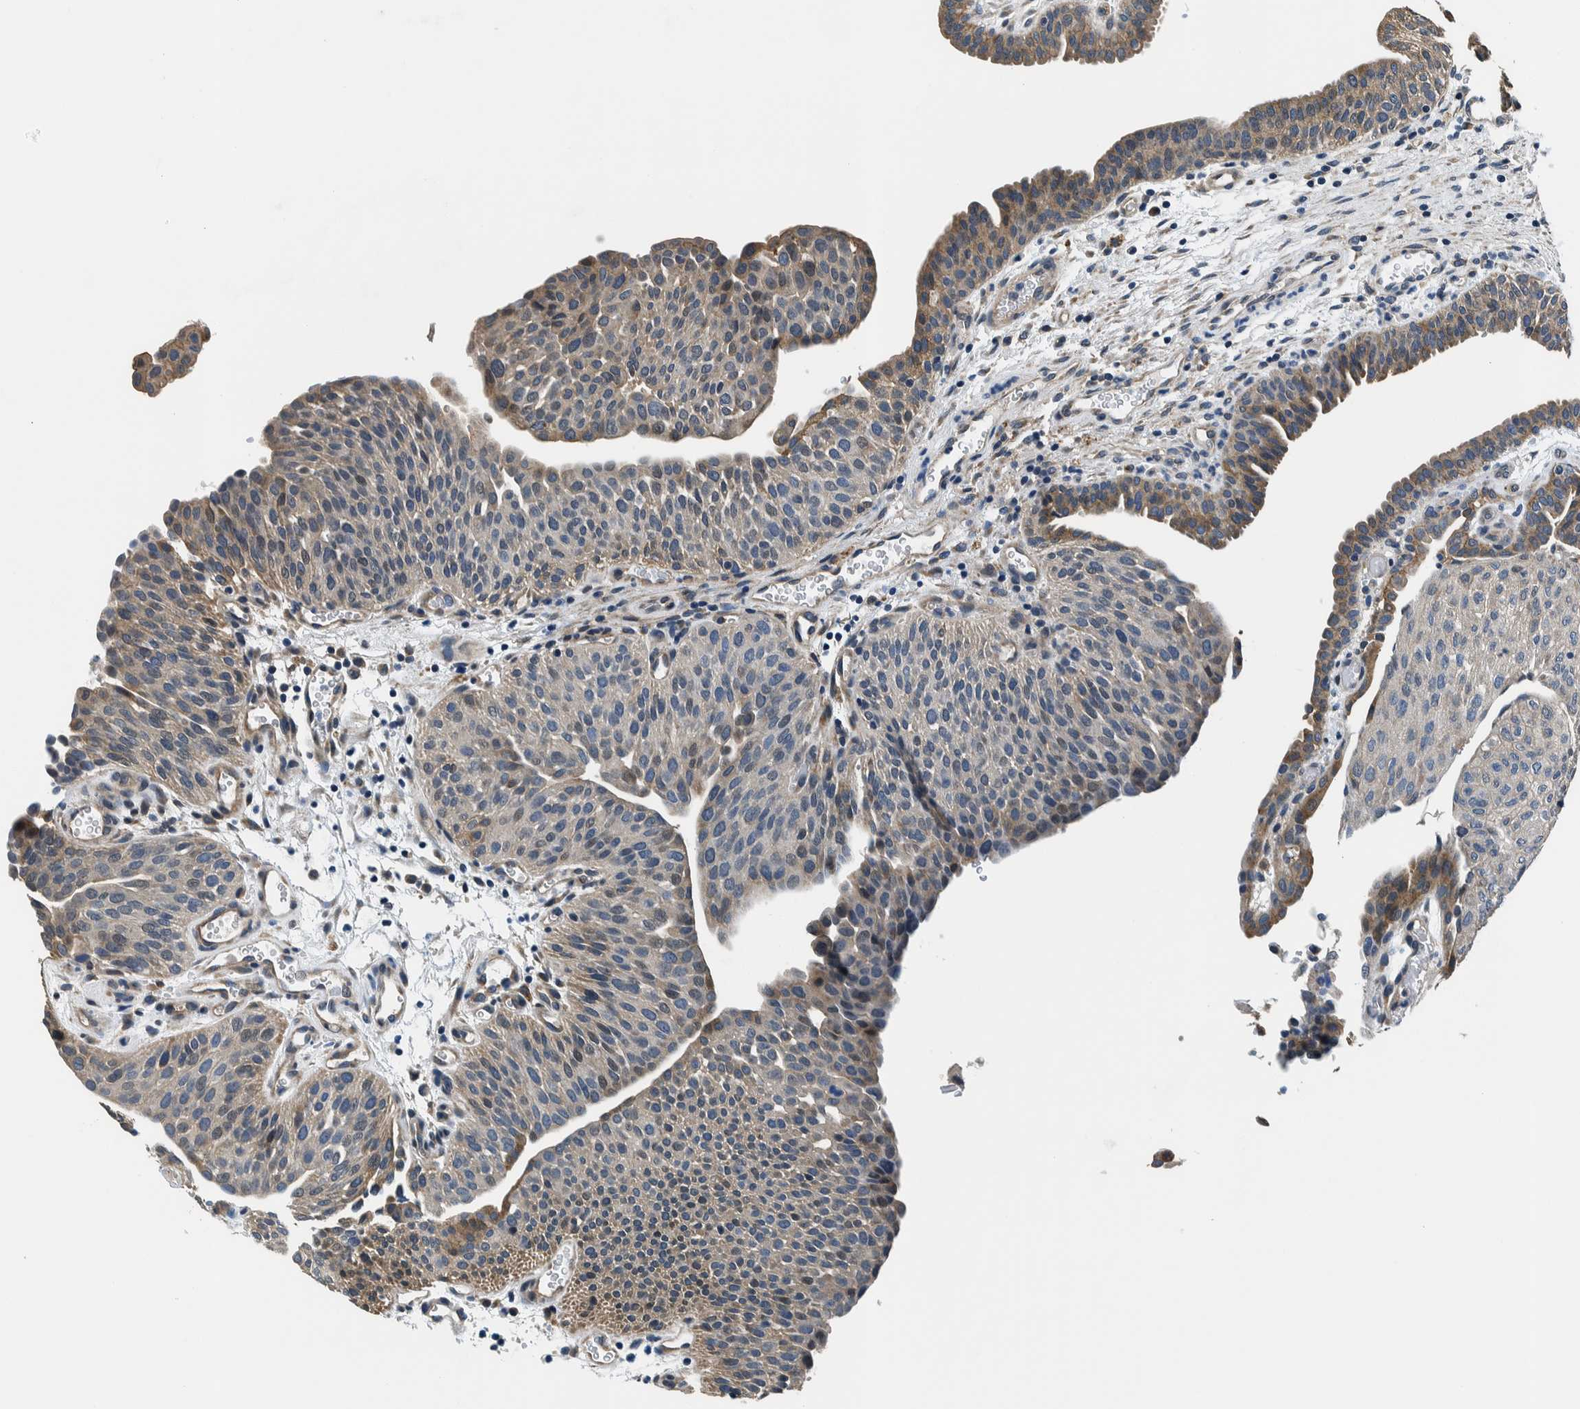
{"staining": {"intensity": "weak", "quantity": "25%-75%", "location": "cytoplasmic/membranous"}, "tissue": "urothelial cancer", "cell_type": "Tumor cells", "image_type": "cancer", "snomed": [{"axis": "morphology", "description": "Urothelial carcinoma, Low grade"}, {"axis": "morphology", "description": "Urothelial carcinoma, High grade"}, {"axis": "topography", "description": "Urinary bladder"}], "caption": "Immunohistochemical staining of high-grade urothelial carcinoma demonstrates low levels of weak cytoplasmic/membranous protein staining in approximately 25%-75% of tumor cells.", "gene": "NIBAN2", "patient": {"sex": "male", "age": 35}}